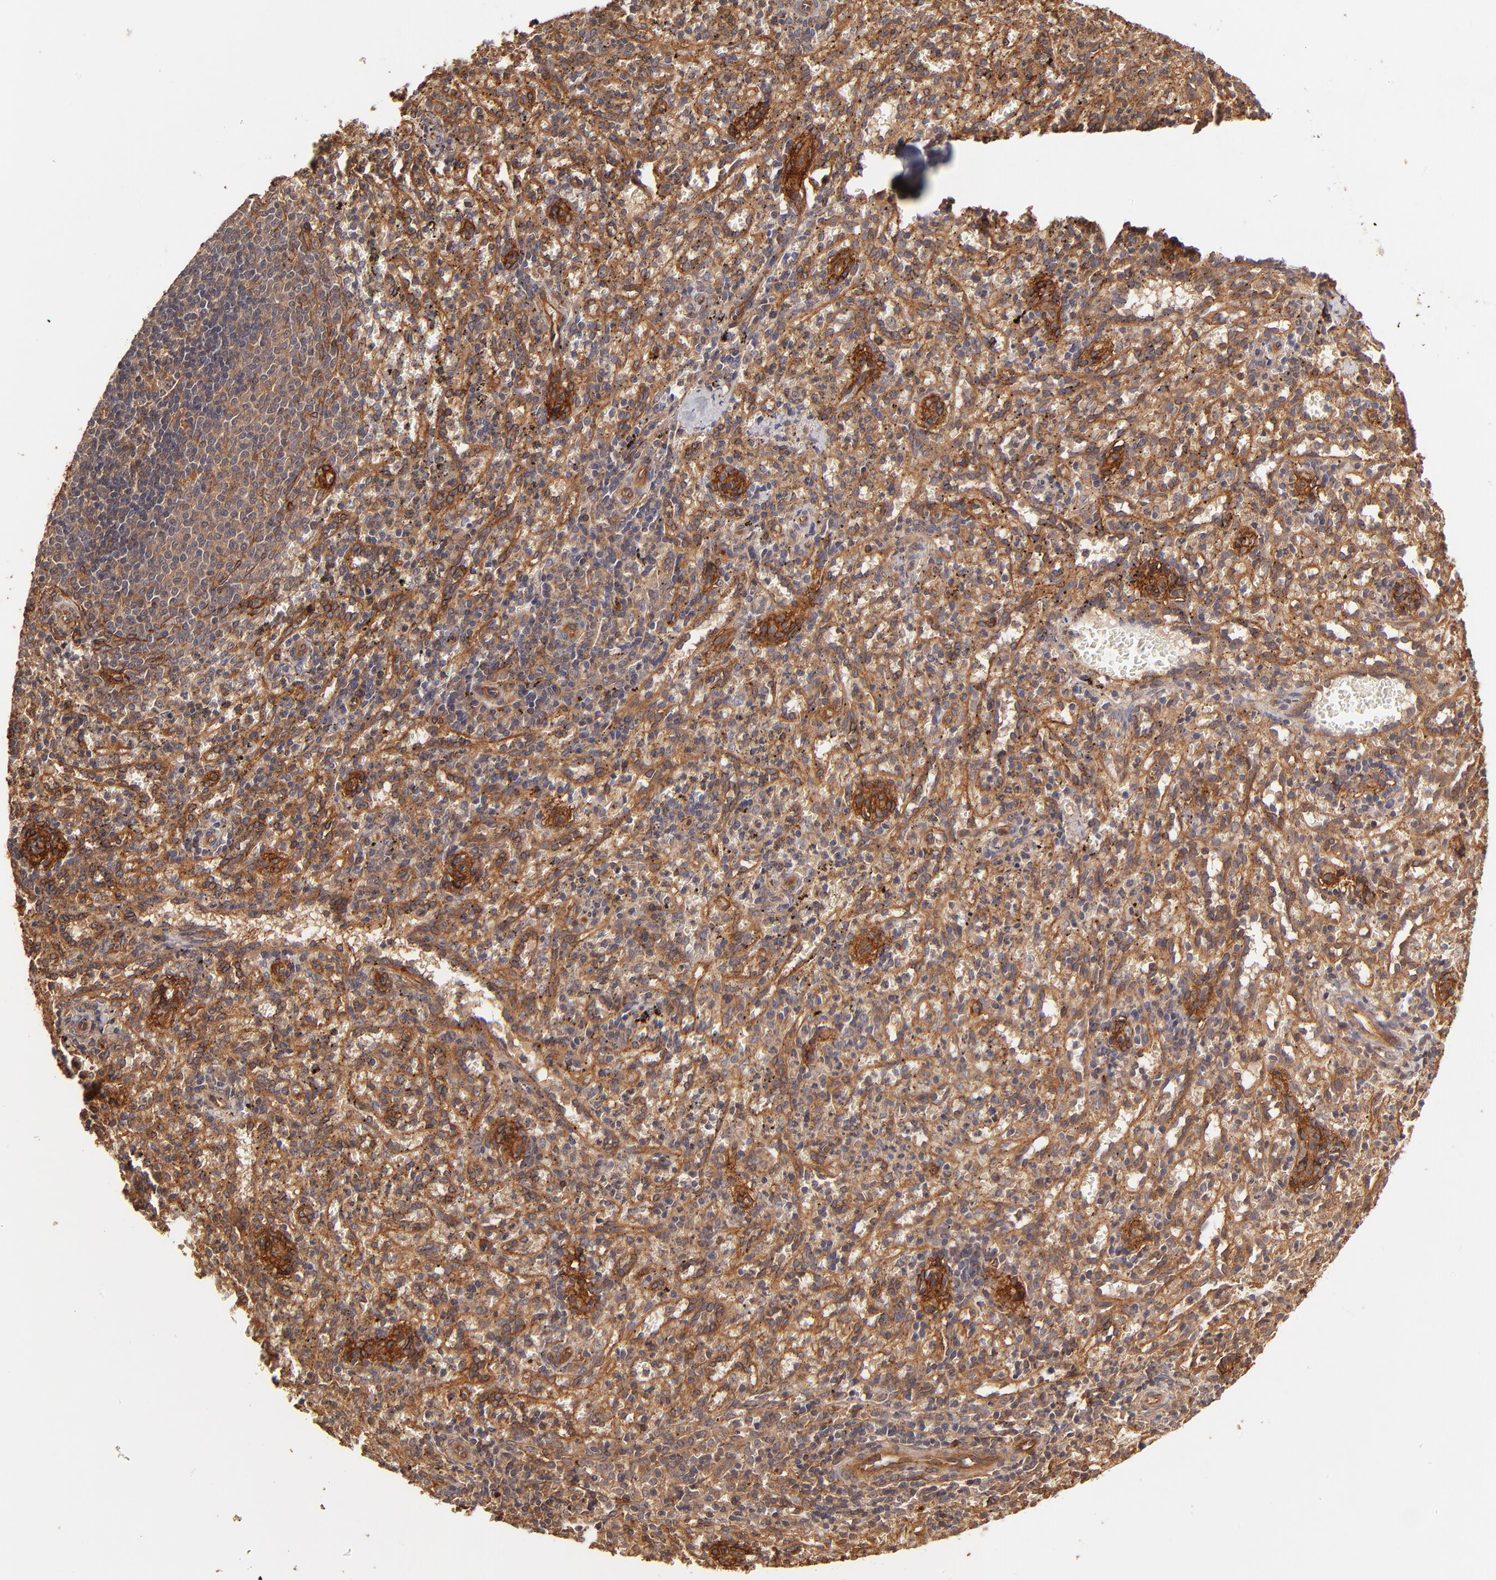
{"staining": {"intensity": "strong", "quantity": ">75%", "location": "cytoplasmic/membranous"}, "tissue": "spleen", "cell_type": "Cells in red pulp", "image_type": "normal", "snomed": [{"axis": "morphology", "description": "Normal tissue, NOS"}, {"axis": "topography", "description": "Spleen"}], "caption": "This micrograph displays immunohistochemistry (IHC) staining of normal human spleen, with high strong cytoplasmic/membranous expression in about >75% of cells in red pulp.", "gene": "ITGB1", "patient": {"sex": "female", "age": 10}}